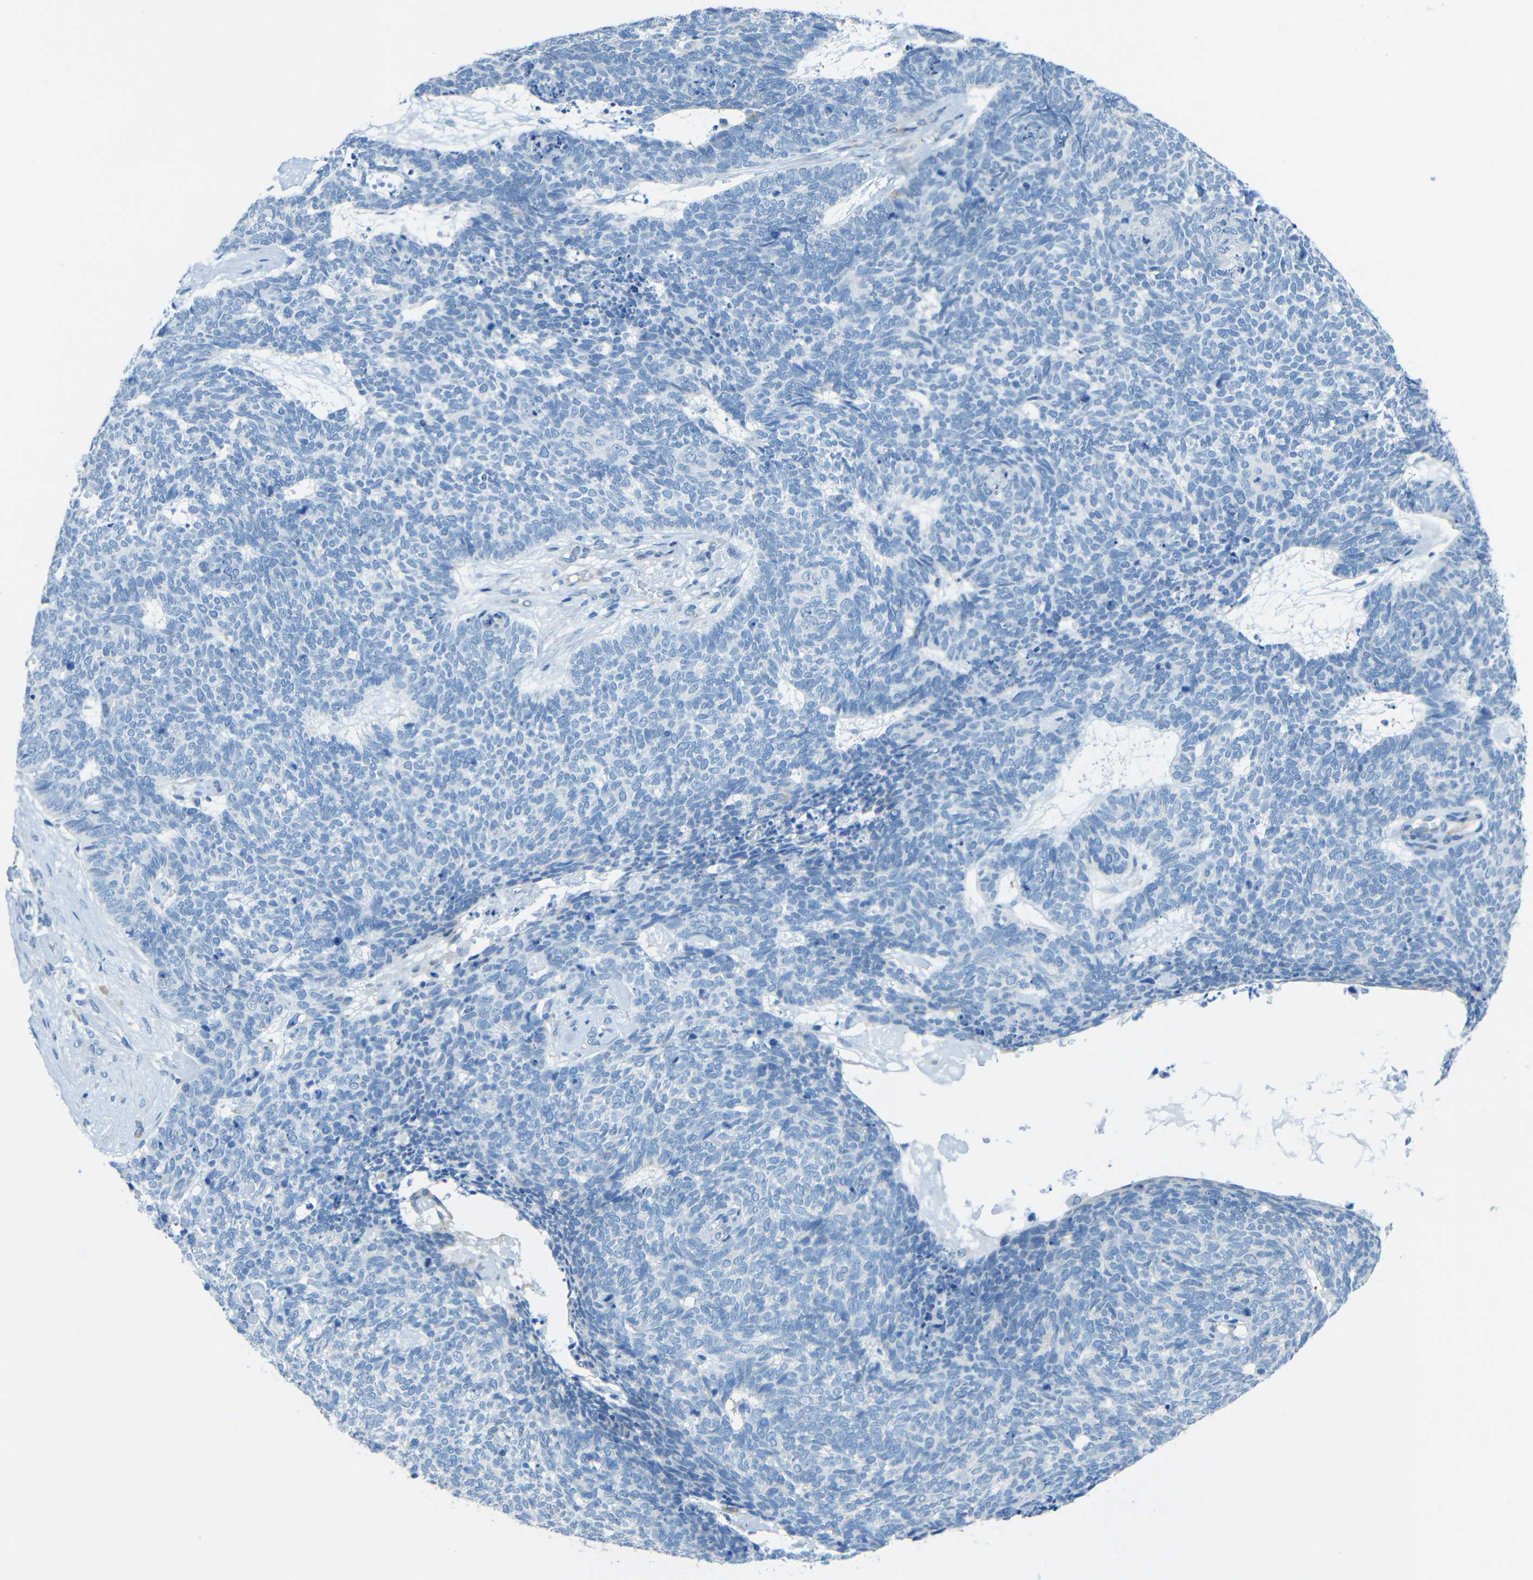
{"staining": {"intensity": "weak", "quantity": "<25%", "location": "cytoplasmic/membranous"}, "tissue": "skin cancer", "cell_type": "Tumor cells", "image_type": "cancer", "snomed": [{"axis": "morphology", "description": "Basal cell carcinoma"}, {"axis": "topography", "description": "Skin"}], "caption": "Tumor cells show no significant staining in skin cancer (basal cell carcinoma). Nuclei are stained in blue.", "gene": "TUBB4B", "patient": {"sex": "female", "age": 84}}